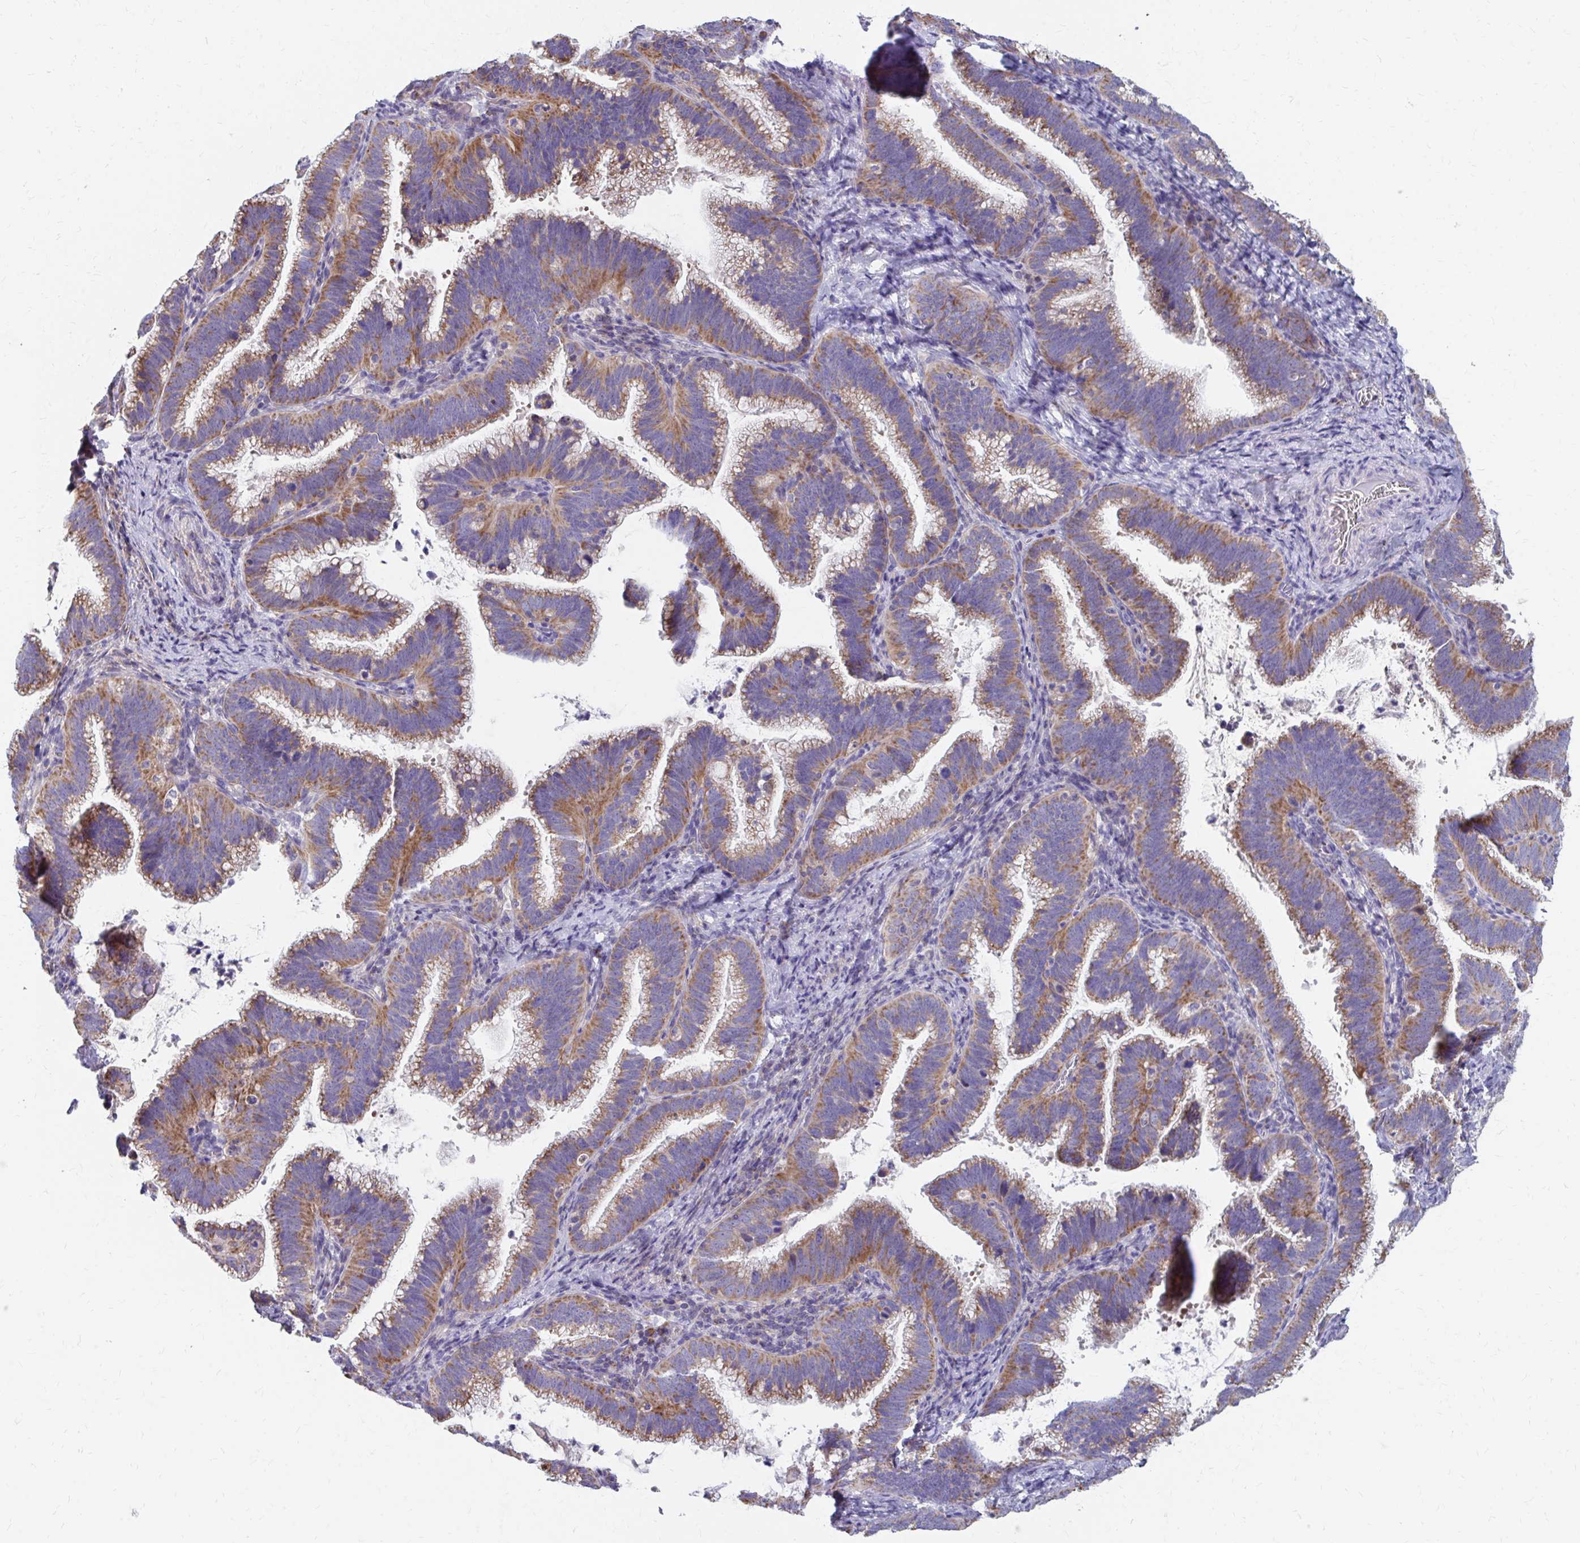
{"staining": {"intensity": "moderate", "quantity": ">75%", "location": "cytoplasmic/membranous"}, "tissue": "cervical cancer", "cell_type": "Tumor cells", "image_type": "cancer", "snomed": [{"axis": "morphology", "description": "Adenocarcinoma, NOS"}, {"axis": "topography", "description": "Cervix"}], "caption": "Tumor cells display moderate cytoplasmic/membranous positivity in approximately >75% of cells in cervical cancer.", "gene": "RCC1L", "patient": {"sex": "female", "age": 61}}